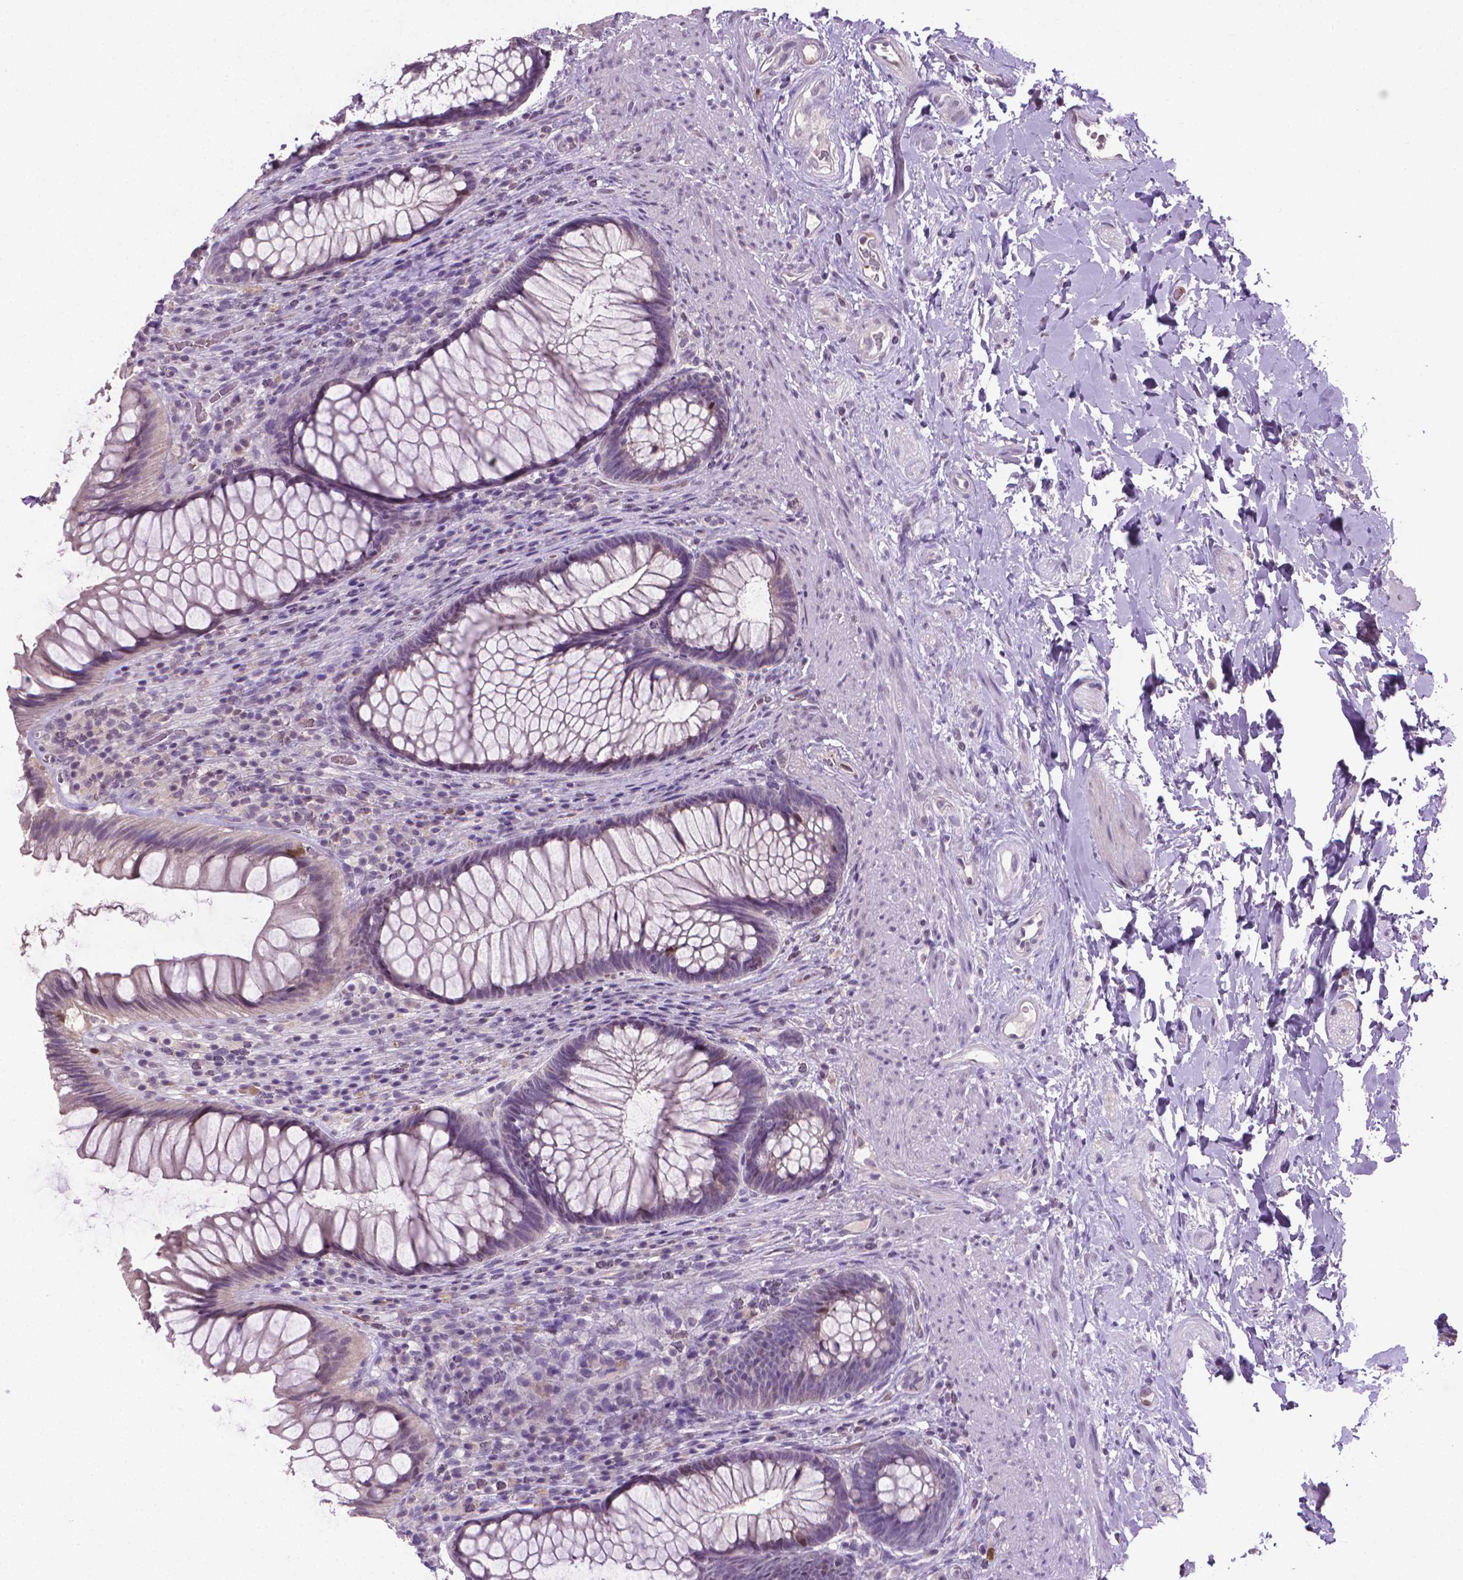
{"staining": {"intensity": "negative", "quantity": "none", "location": "none"}, "tissue": "rectum", "cell_type": "Glandular cells", "image_type": "normal", "snomed": [{"axis": "morphology", "description": "Normal tissue, NOS"}, {"axis": "topography", "description": "Smooth muscle"}, {"axis": "topography", "description": "Rectum"}], "caption": "This is a histopathology image of immunohistochemistry (IHC) staining of normal rectum, which shows no expression in glandular cells.", "gene": "CDKN2D", "patient": {"sex": "male", "age": 53}}